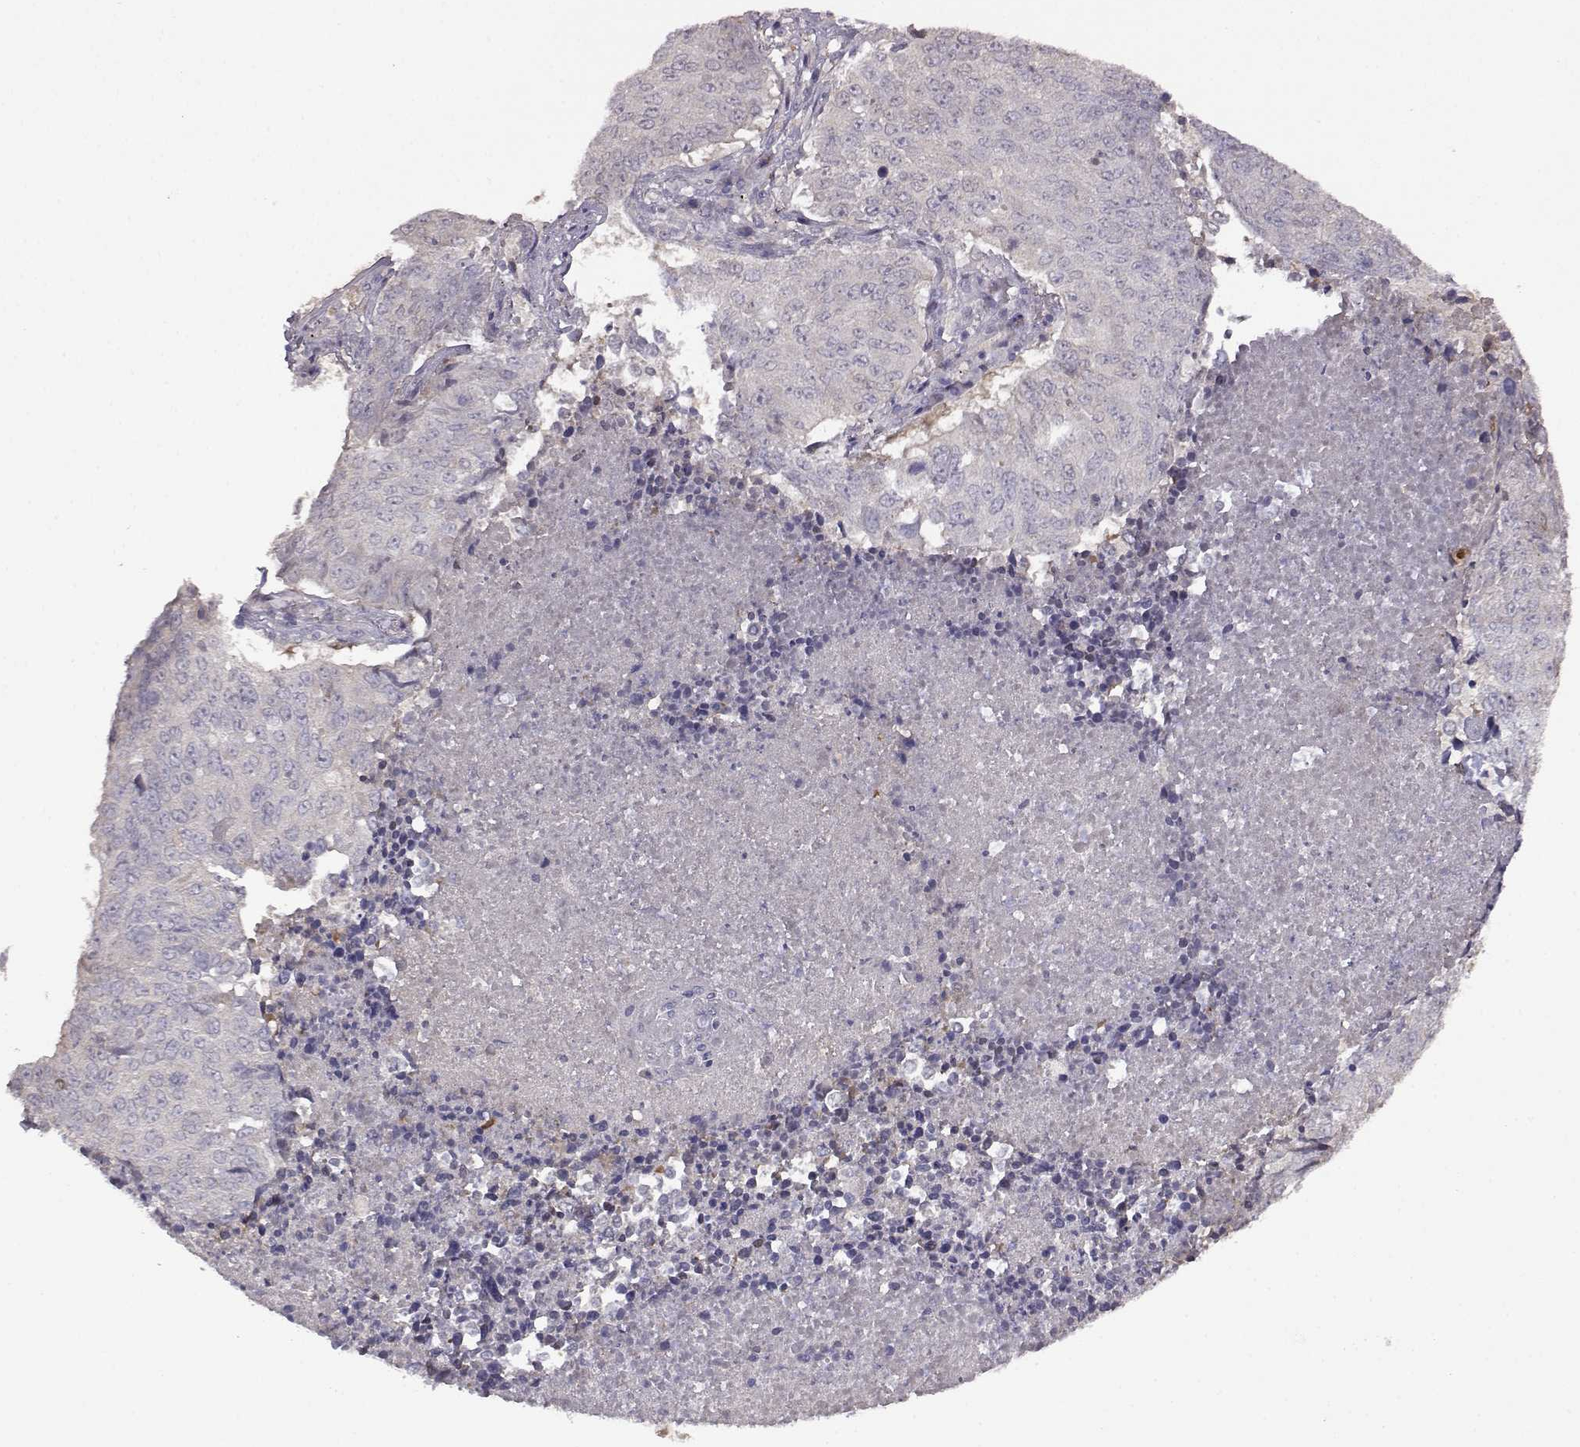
{"staining": {"intensity": "negative", "quantity": "none", "location": "none"}, "tissue": "lung cancer", "cell_type": "Tumor cells", "image_type": "cancer", "snomed": [{"axis": "morphology", "description": "Normal tissue, NOS"}, {"axis": "morphology", "description": "Squamous cell carcinoma, NOS"}, {"axis": "topography", "description": "Bronchus"}, {"axis": "topography", "description": "Lung"}], "caption": "The IHC photomicrograph has no significant positivity in tumor cells of lung squamous cell carcinoma tissue.", "gene": "VGF", "patient": {"sex": "male", "age": 64}}